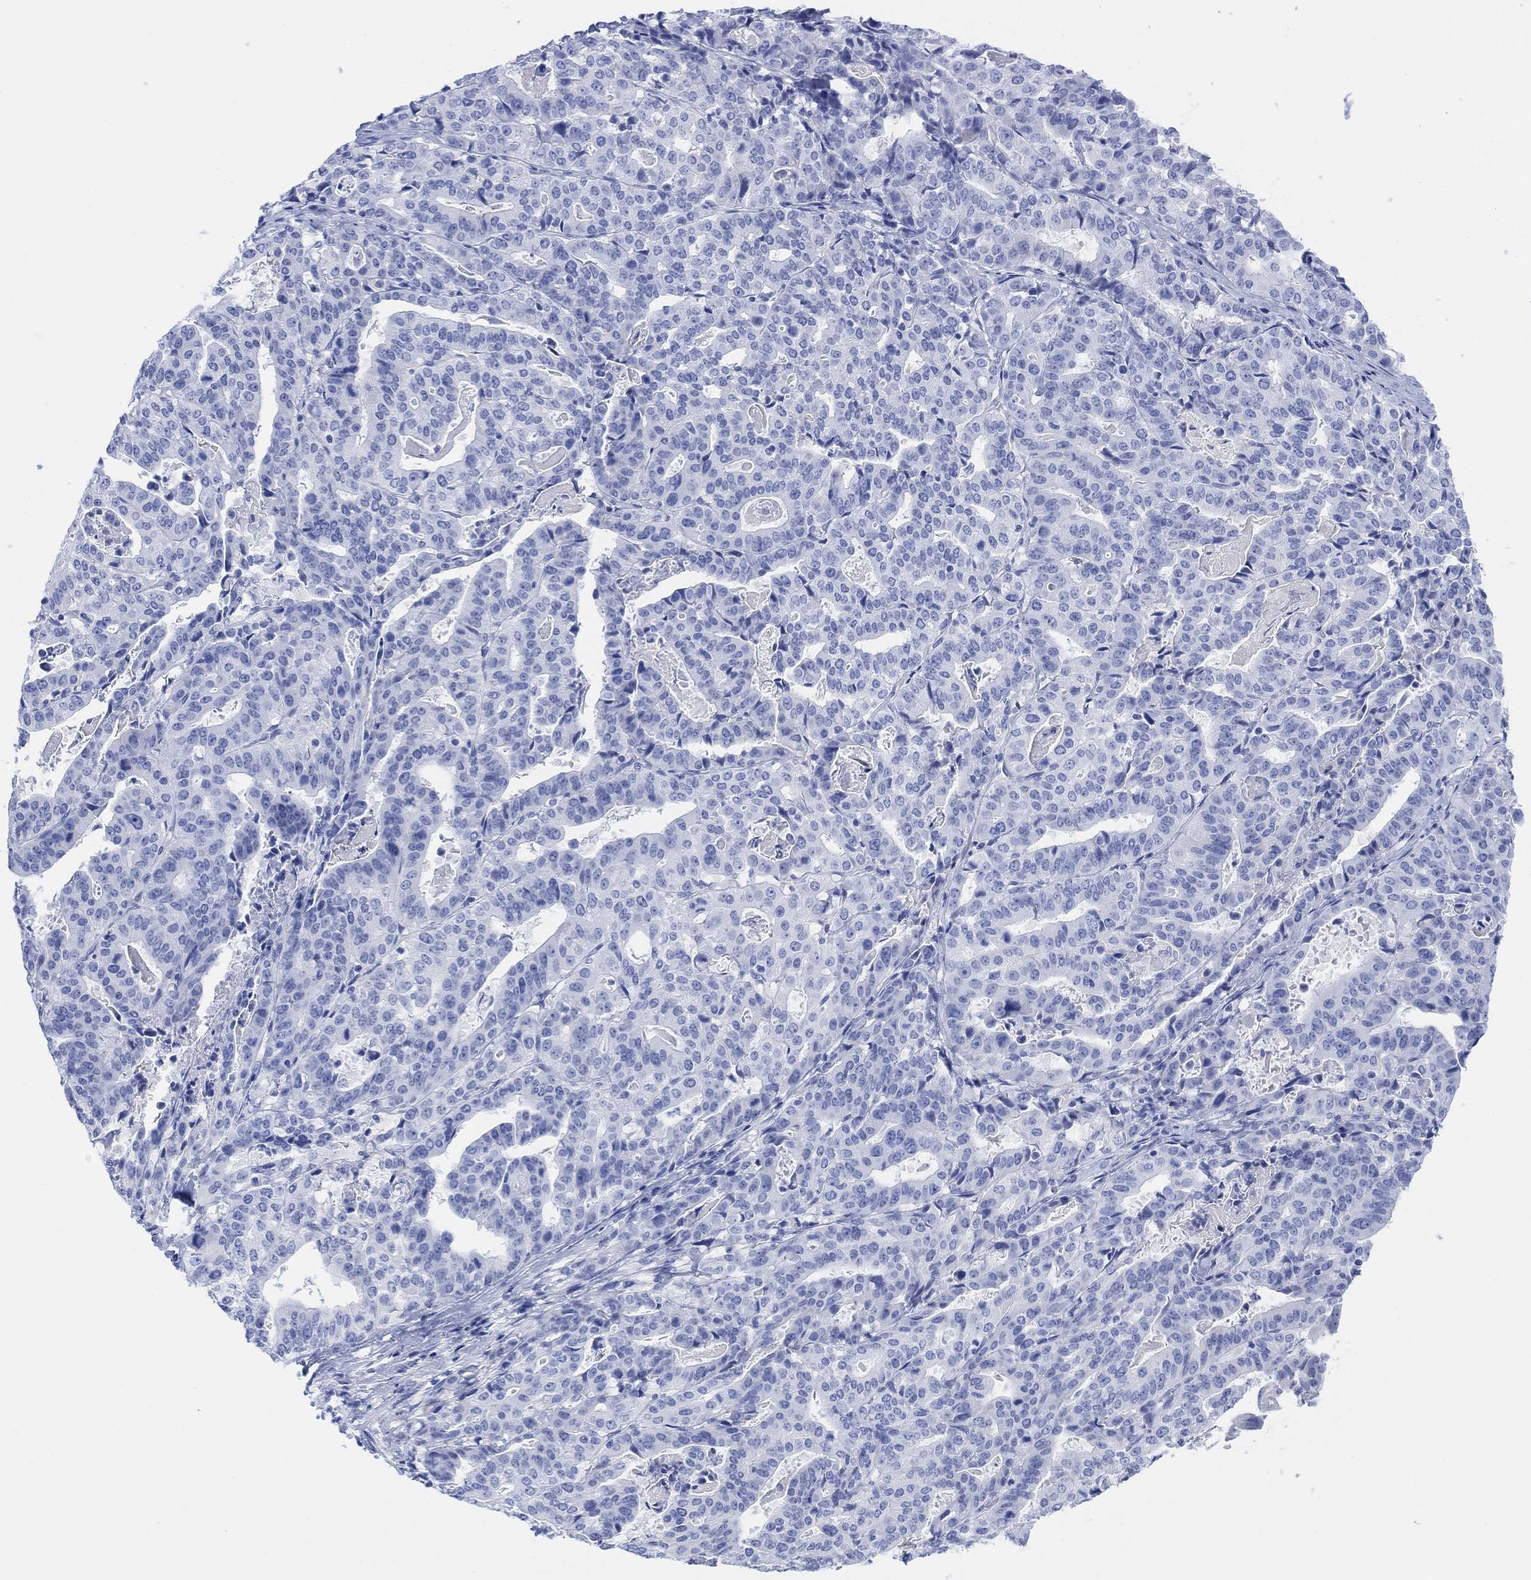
{"staining": {"intensity": "negative", "quantity": "none", "location": "none"}, "tissue": "stomach cancer", "cell_type": "Tumor cells", "image_type": "cancer", "snomed": [{"axis": "morphology", "description": "Adenocarcinoma, NOS"}, {"axis": "topography", "description": "Stomach"}], "caption": "Protein analysis of adenocarcinoma (stomach) shows no significant positivity in tumor cells.", "gene": "GNG13", "patient": {"sex": "male", "age": 48}}